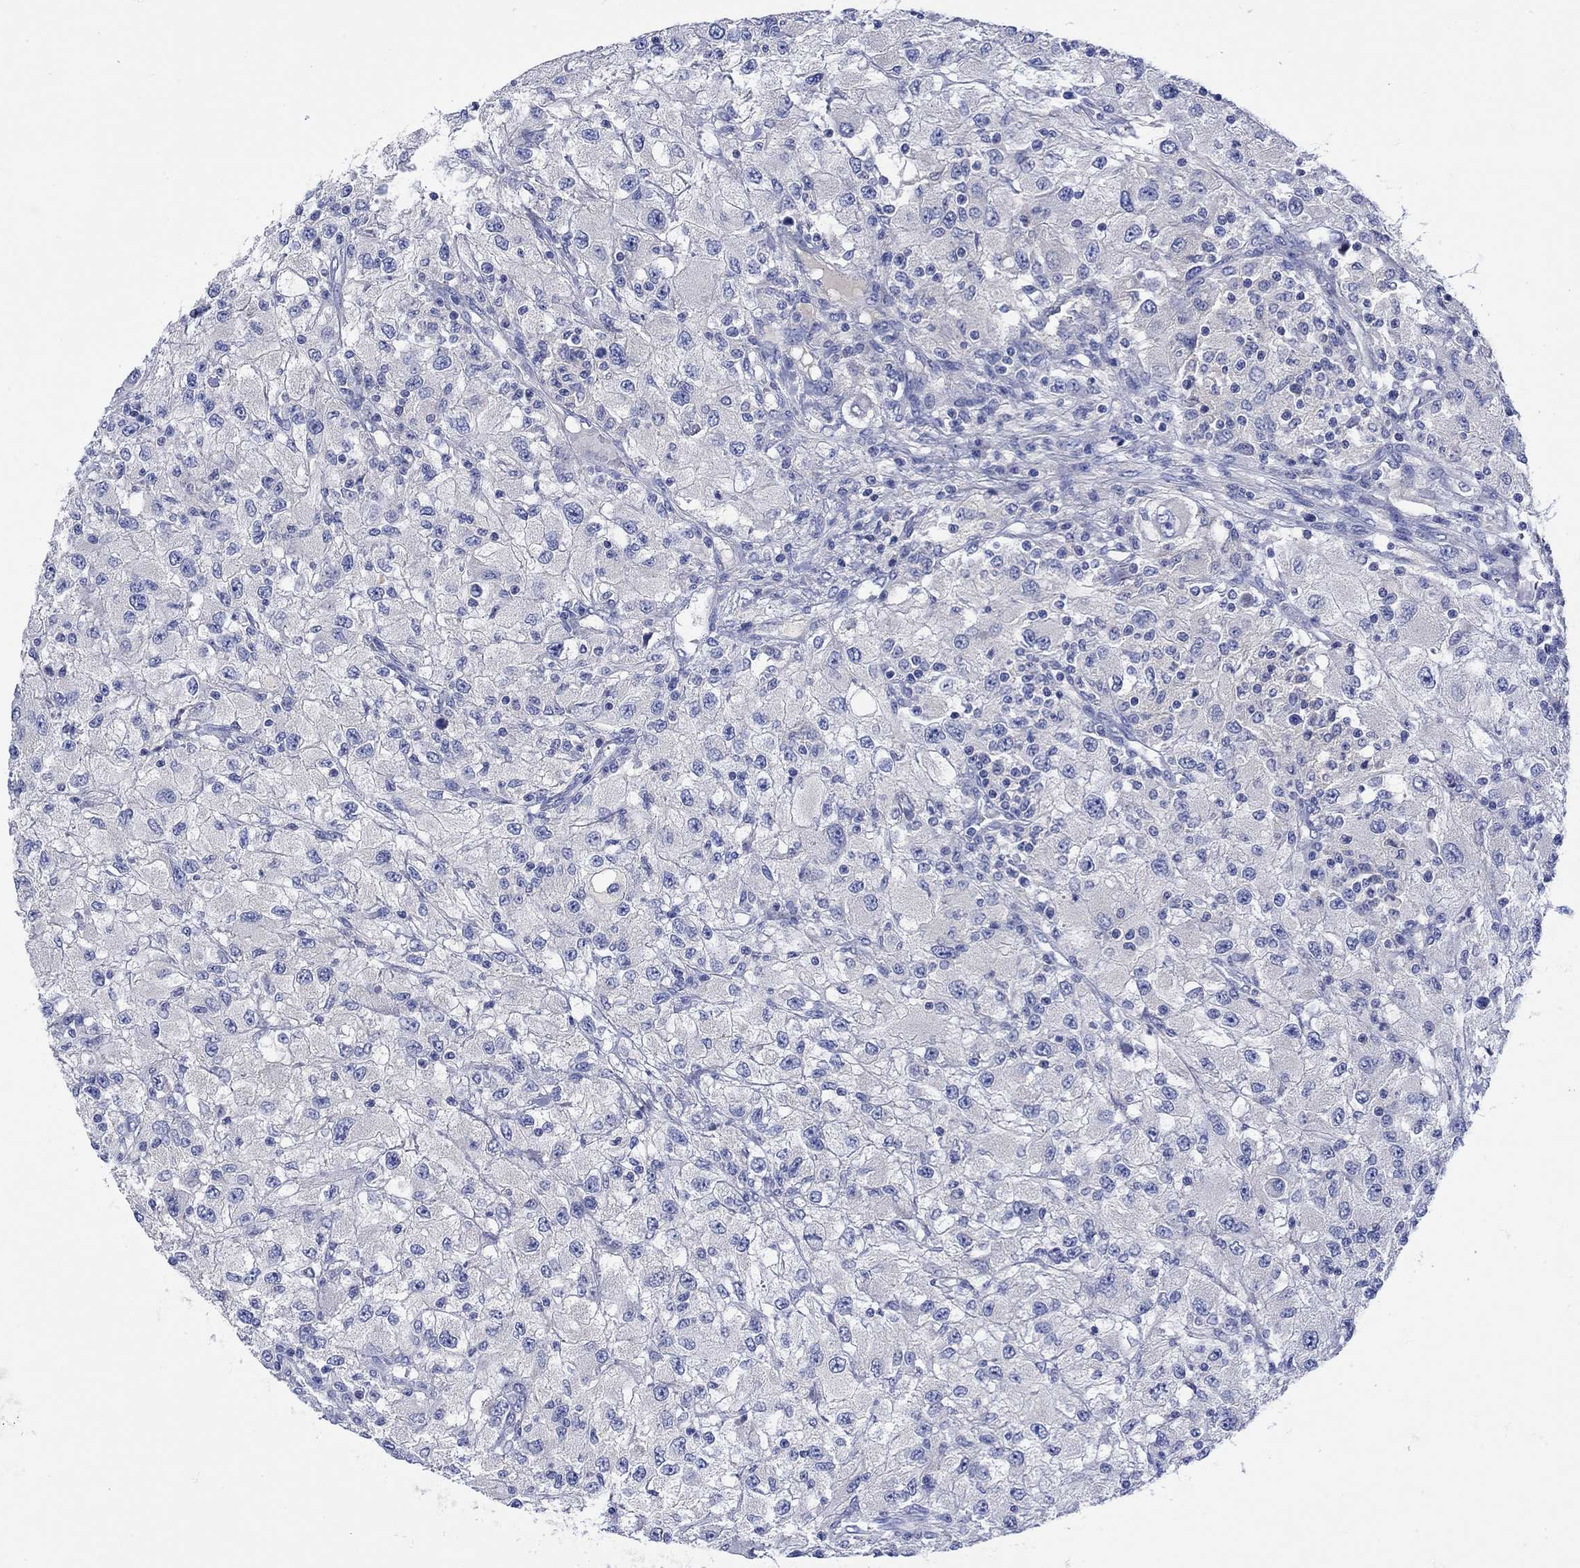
{"staining": {"intensity": "negative", "quantity": "none", "location": "none"}, "tissue": "renal cancer", "cell_type": "Tumor cells", "image_type": "cancer", "snomed": [{"axis": "morphology", "description": "Adenocarcinoma, NOS"}, {"axis": "topography", "description": "Kidney"}], "caption": "Protein analysis of renal adenocarcinoma displays no significant expression in tumor cells.", "gene": "MSI1", "patient": {"sex": "female", "age": 67}}